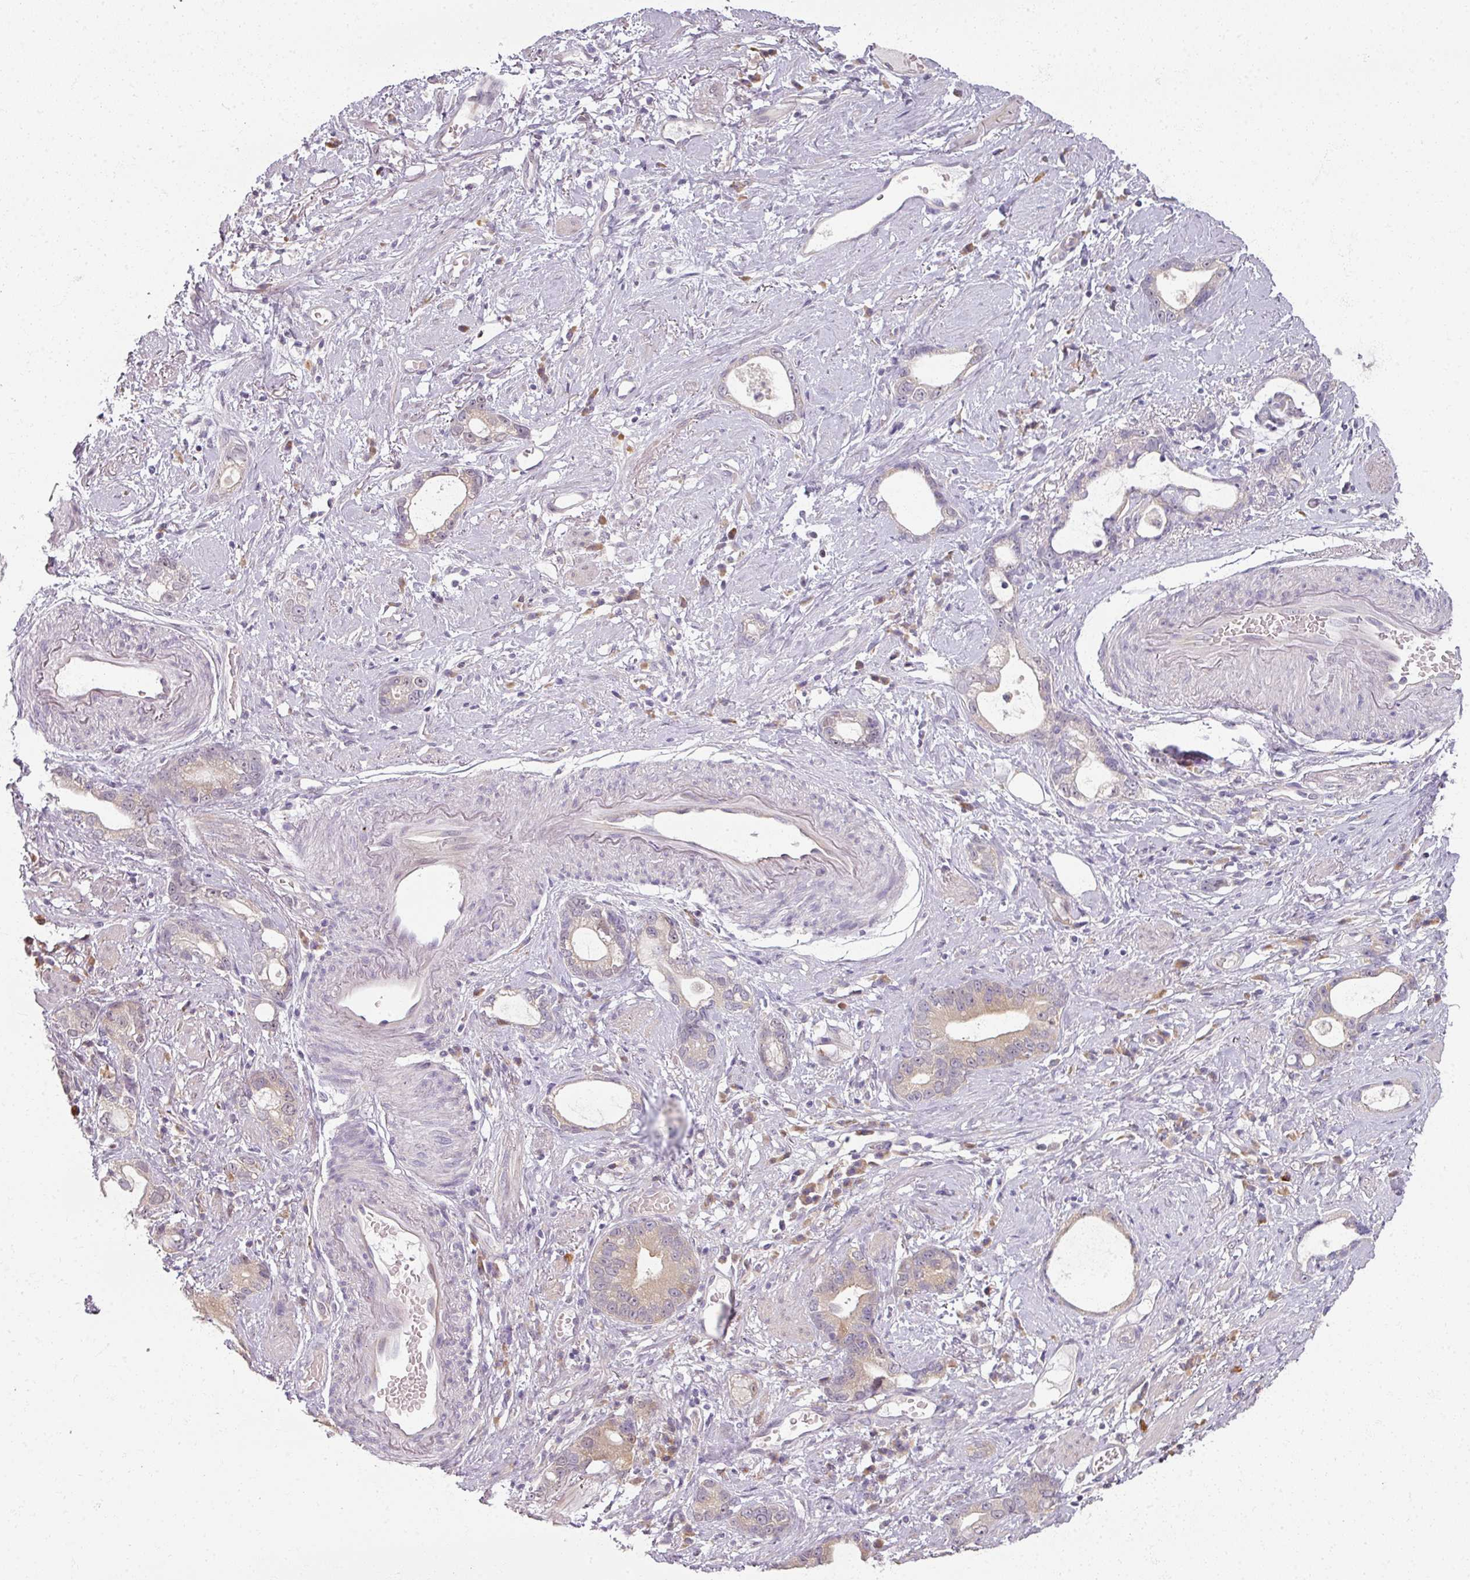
{"staining": {"intensity": "moderate", "quantity": "<25%", "location": "cytoplasmic/membranous"}, "tissue": "stomach cancer", "cell_type": "Tumor cells", "image_type": "cancer", "snomed": [{"axis": "morphology", "description": "Adenocarcinoma, NOS"}, {"axis": "topography", "description": "Stomach"}], "caption": "Tumor cells display low levels of moderate cytoplasmic/membranous positivity in about <25% of cells in human adenocarcinoma (stomach).", "gene": "MYMK", "patient": {"sex": "male", "age": 55}}